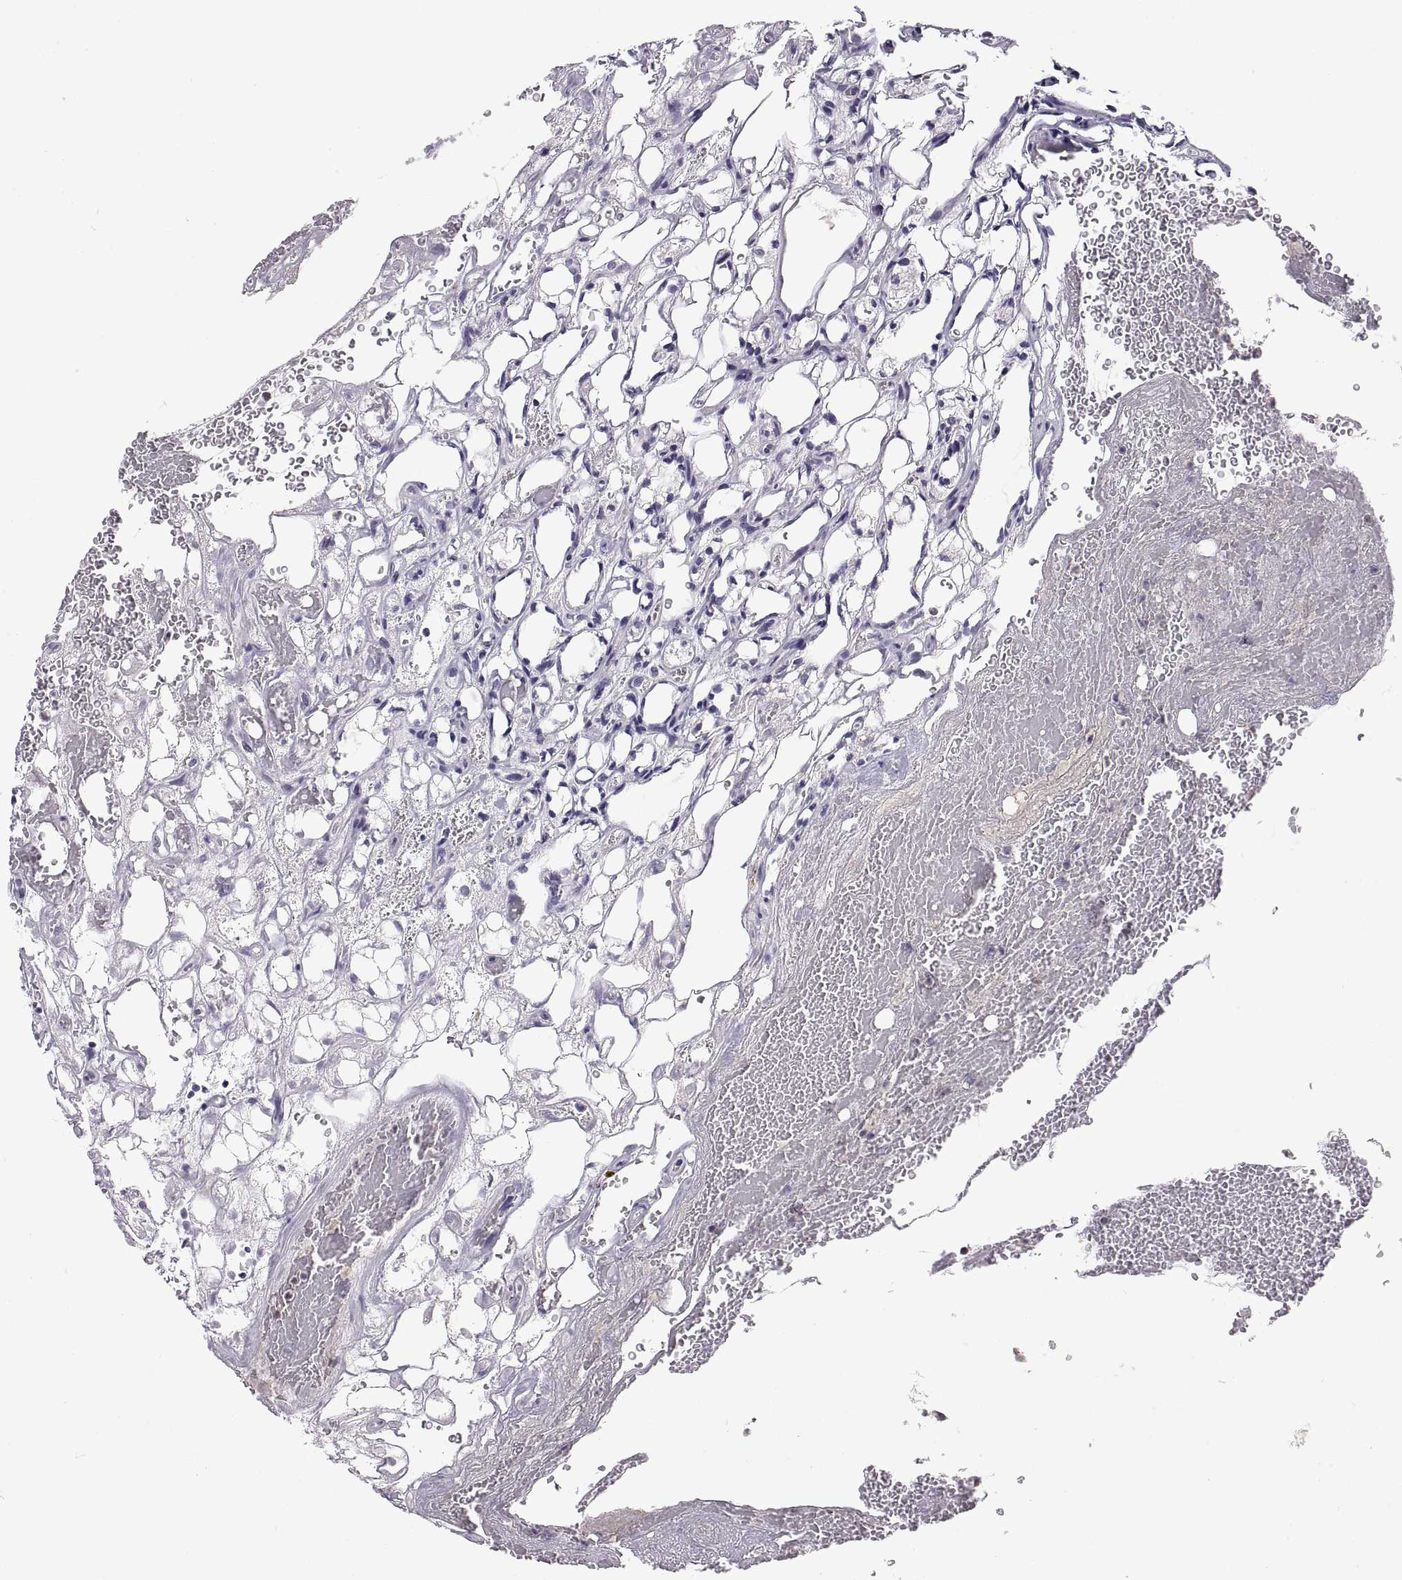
{"staining": {"intensity": "negative", "quantity": "none", "location": "none"}, "tissue": "renal cancer", "cell_type": "Tumor cells", "image_type": "cancer", "snomed": [{"axis": "morphology", "description": "Adenocarcinoma, NOS"}, {"axis": "topography", "description": "Kidney"}], "caption": "A micrograph of human renal adenocarcinoma is negative for staining in tumor cells.", "gene": "CHFR", "patient": {"sex": "female", "age": 69}}